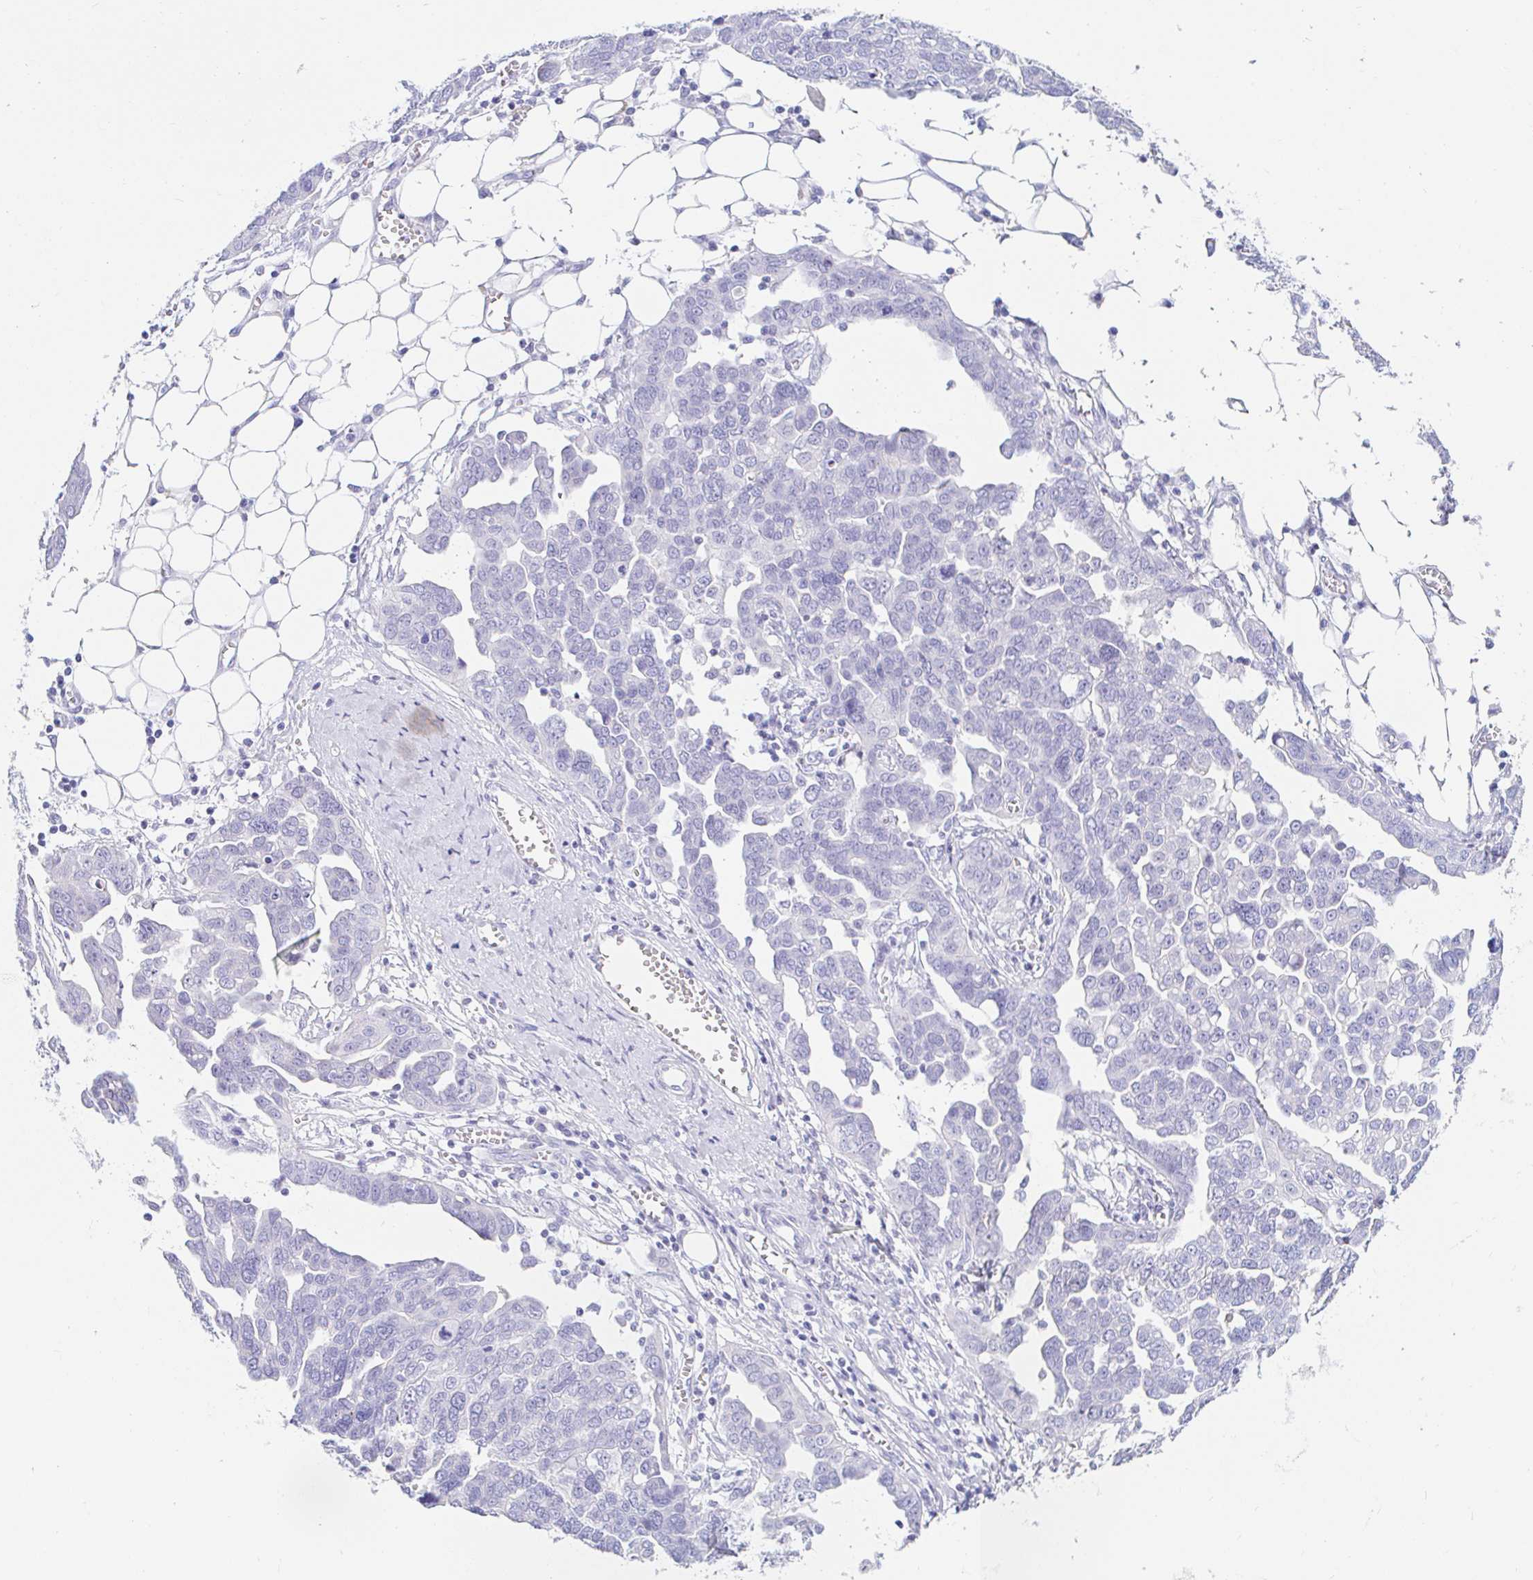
{"staining": {"intensity": "negative", "quantity": "none", "location": "none"}, "tissue": "ovarian cancer", "cell_type": "Tumor cells", "image_type": "cancer", "snomed": [{"axis": "morphology", "description": "Cystadenocarcinoma, serous, NOS"}, {"axis": "topography", "description": "Ovary"}], "caption": "Photomicrograph shows no protein expression in tumor cells of ovarian cancer tissue.", "gene": "TEX44", "patient": {"sex": "female", "age": 59}}